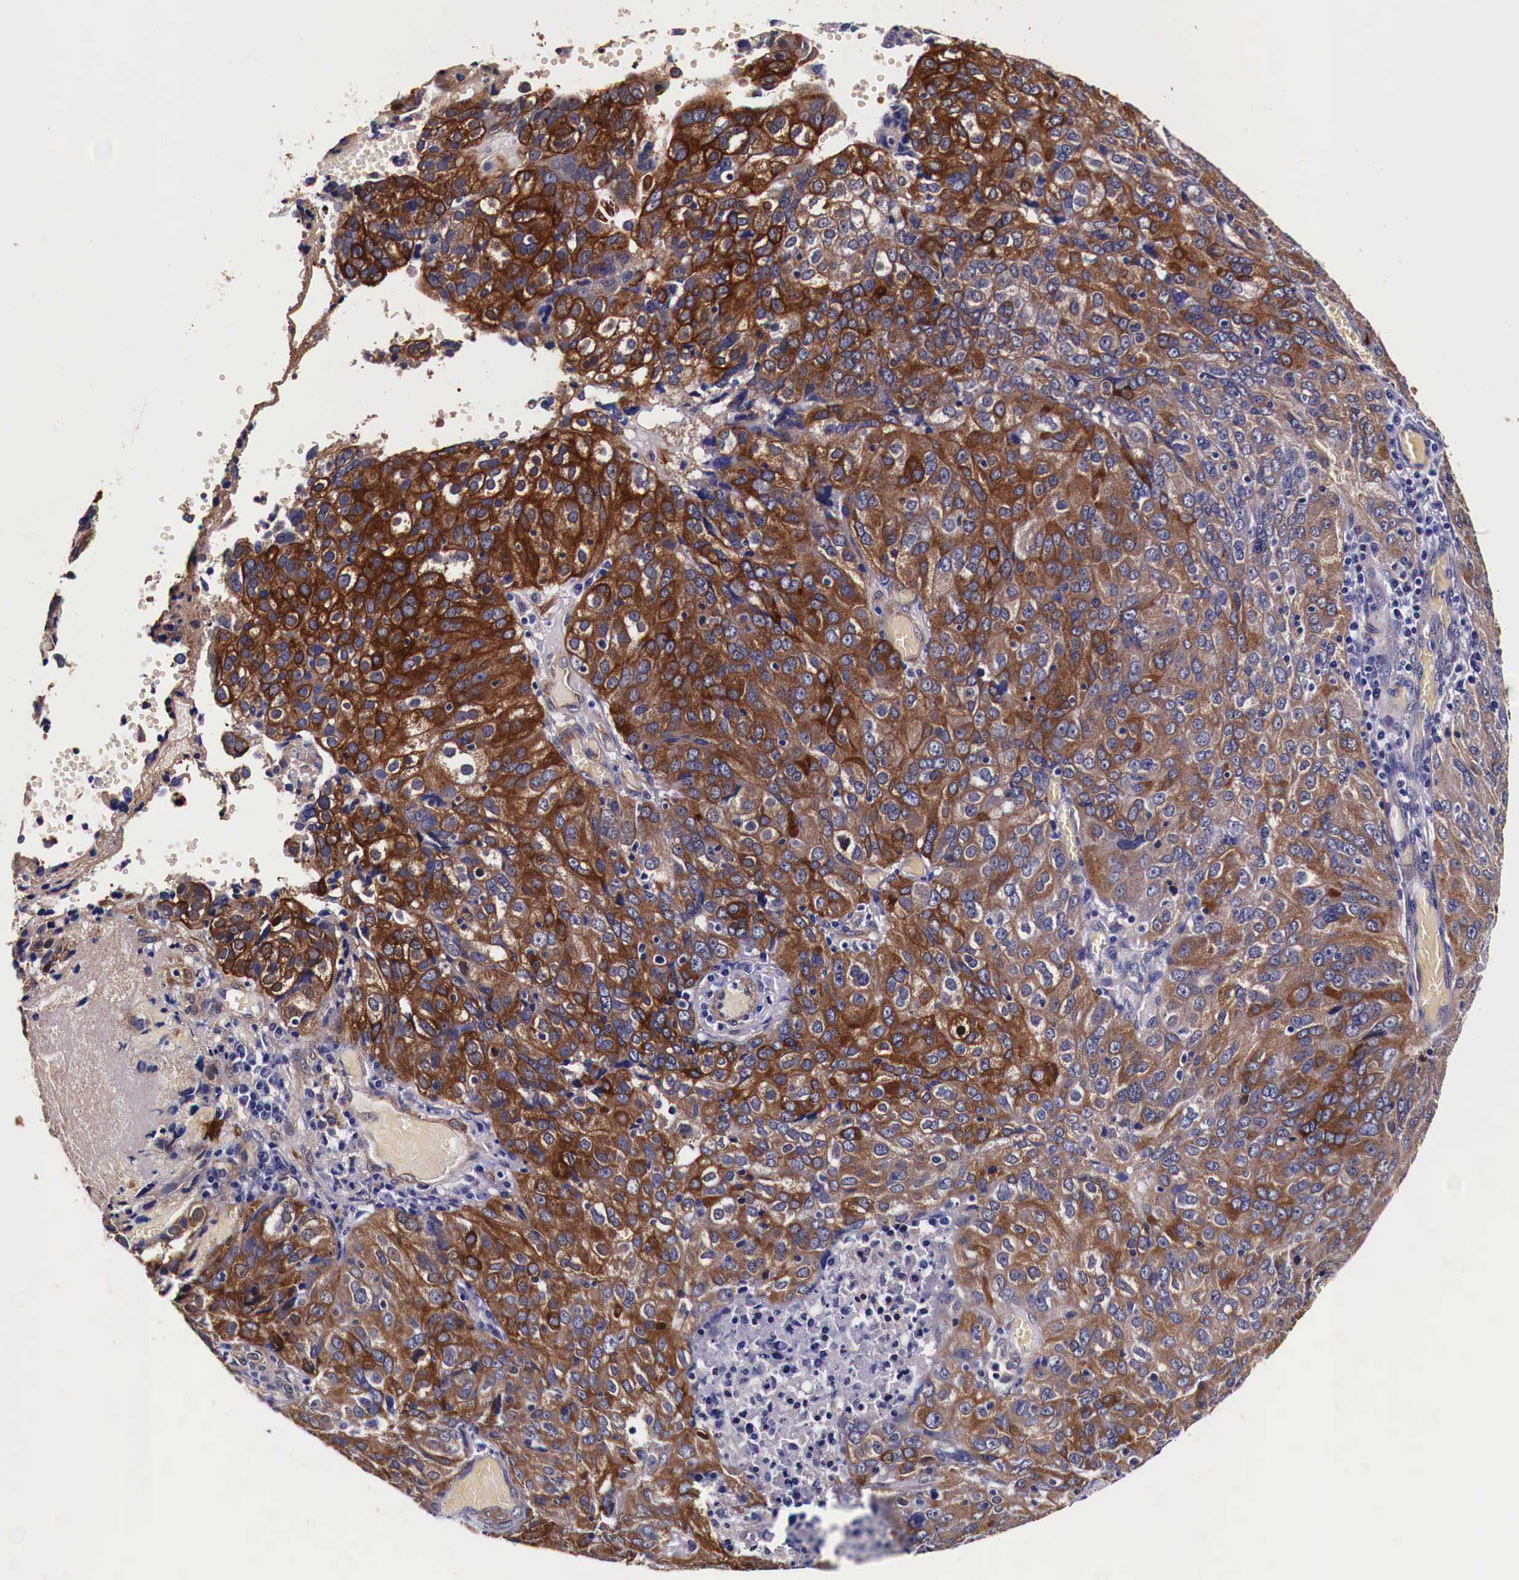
{"staining": {"intensity": "strong", "quantity": ">75%", "location": "cytoplasmic/membranous"}, "tissue": "ovarian cancer", "cell_type": "Tumor cells", "image_type": "cancer", "snomed": [{"axis": "morphology", "description": "Carcinoma, endometroid"}, {"axis": "topography", "description": "Ovary"}], "caption": "Tumor cells exhibit high levels of strong cytoplasmic/membranous positivity in approximately >75% of cells in ovarian endometroid carcinoma.", "gene": "HSPB1", "patient": {"sex": "female", "age": 75}}